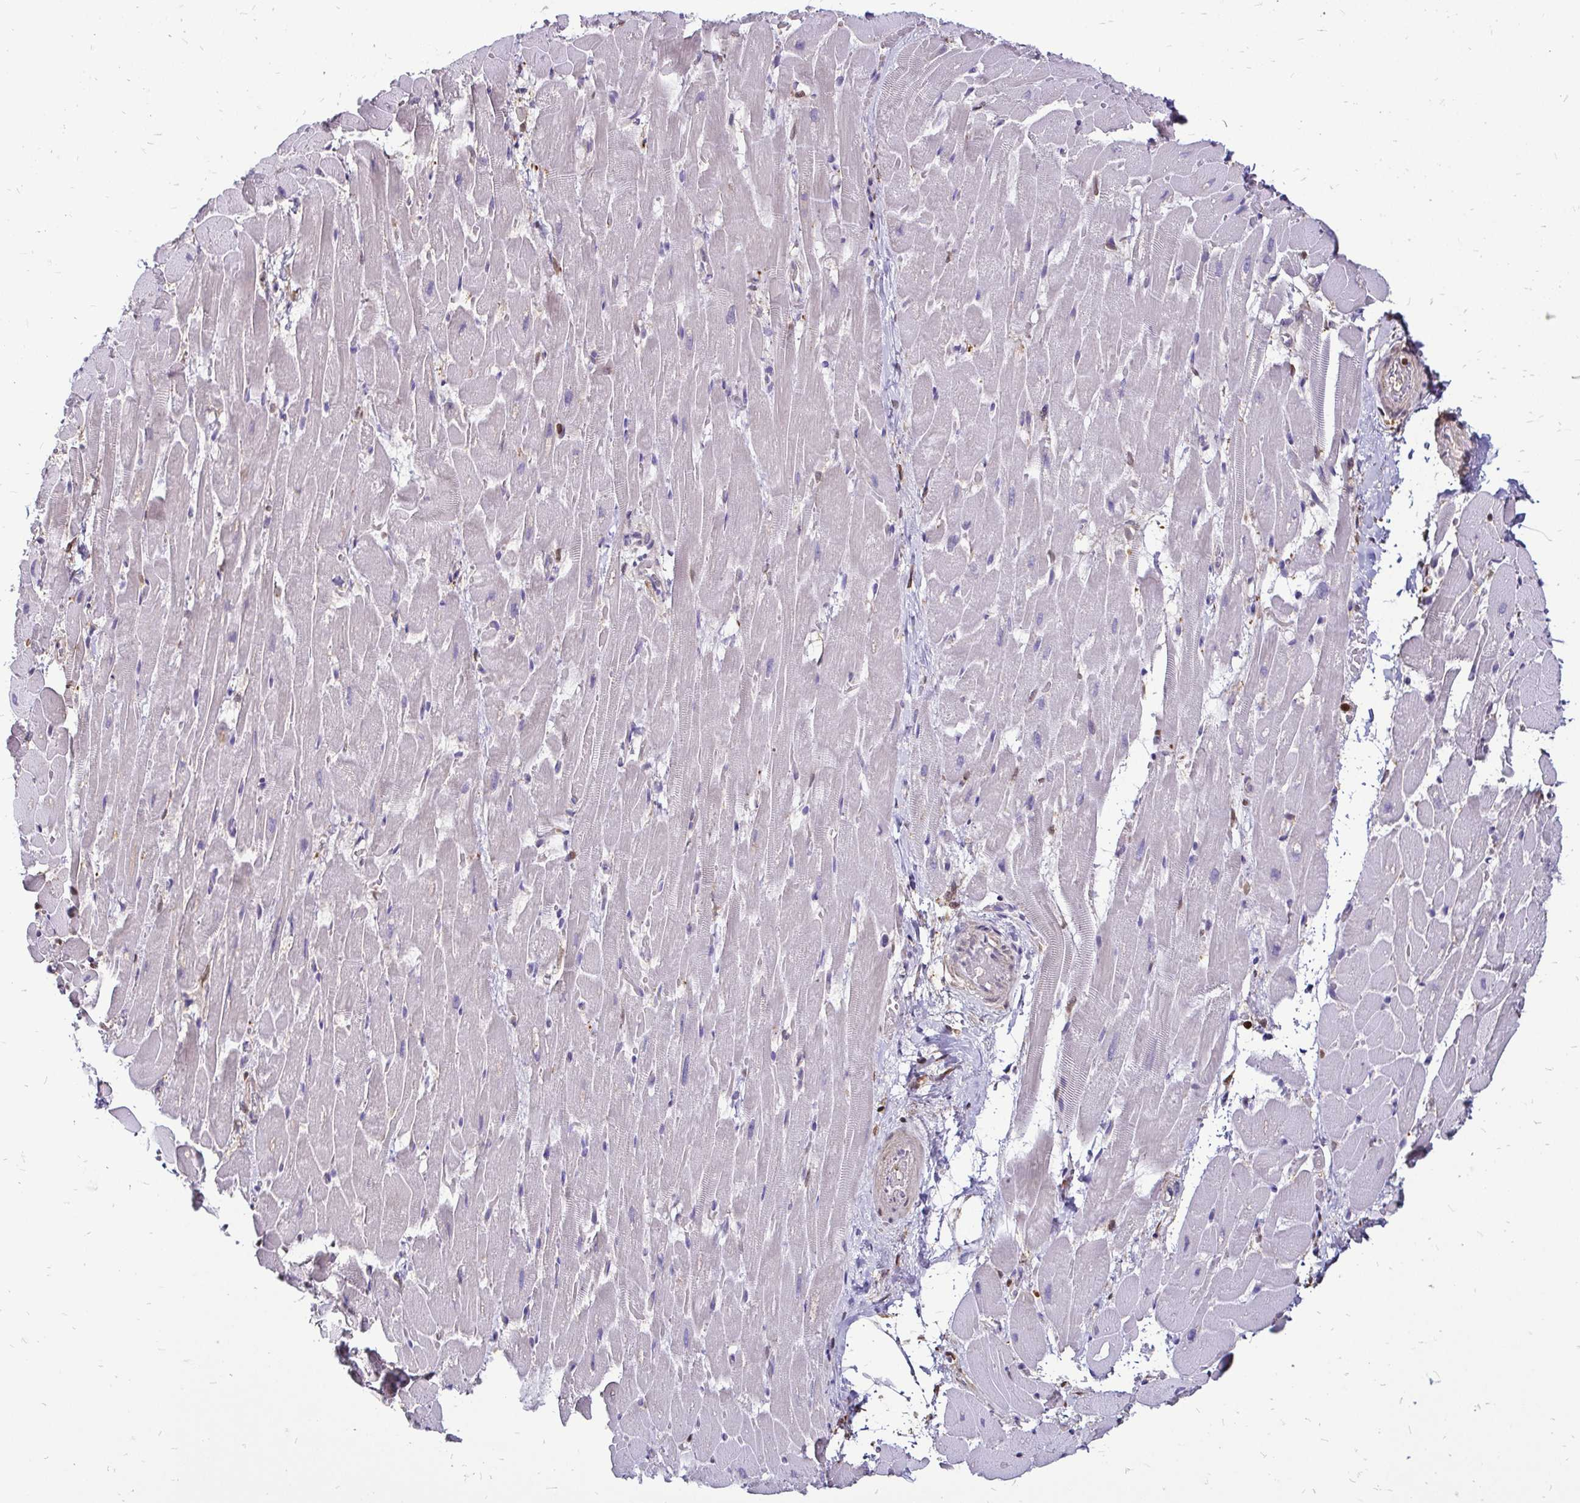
{"staining": {"intensity": "negative", "quantity": "none", "location": "none"}, "tissue": "heart muscle", "cell_type": "Cardiomyocytes", "image_type": "normal", "snomed": [{"axis": "morphology", "description": "Normal tissue, NOS"}, {"axis": "topography", "description": "Heart"}], "caption": "This photomicrograph is of normal heart muscle stained with IHC to label a protein in brown with the nuclei are counter-stained blue. There is no expression in cardiomyocytes.", "gene": "ZFP1", "patient": {"sex": "male", "age": 37}}